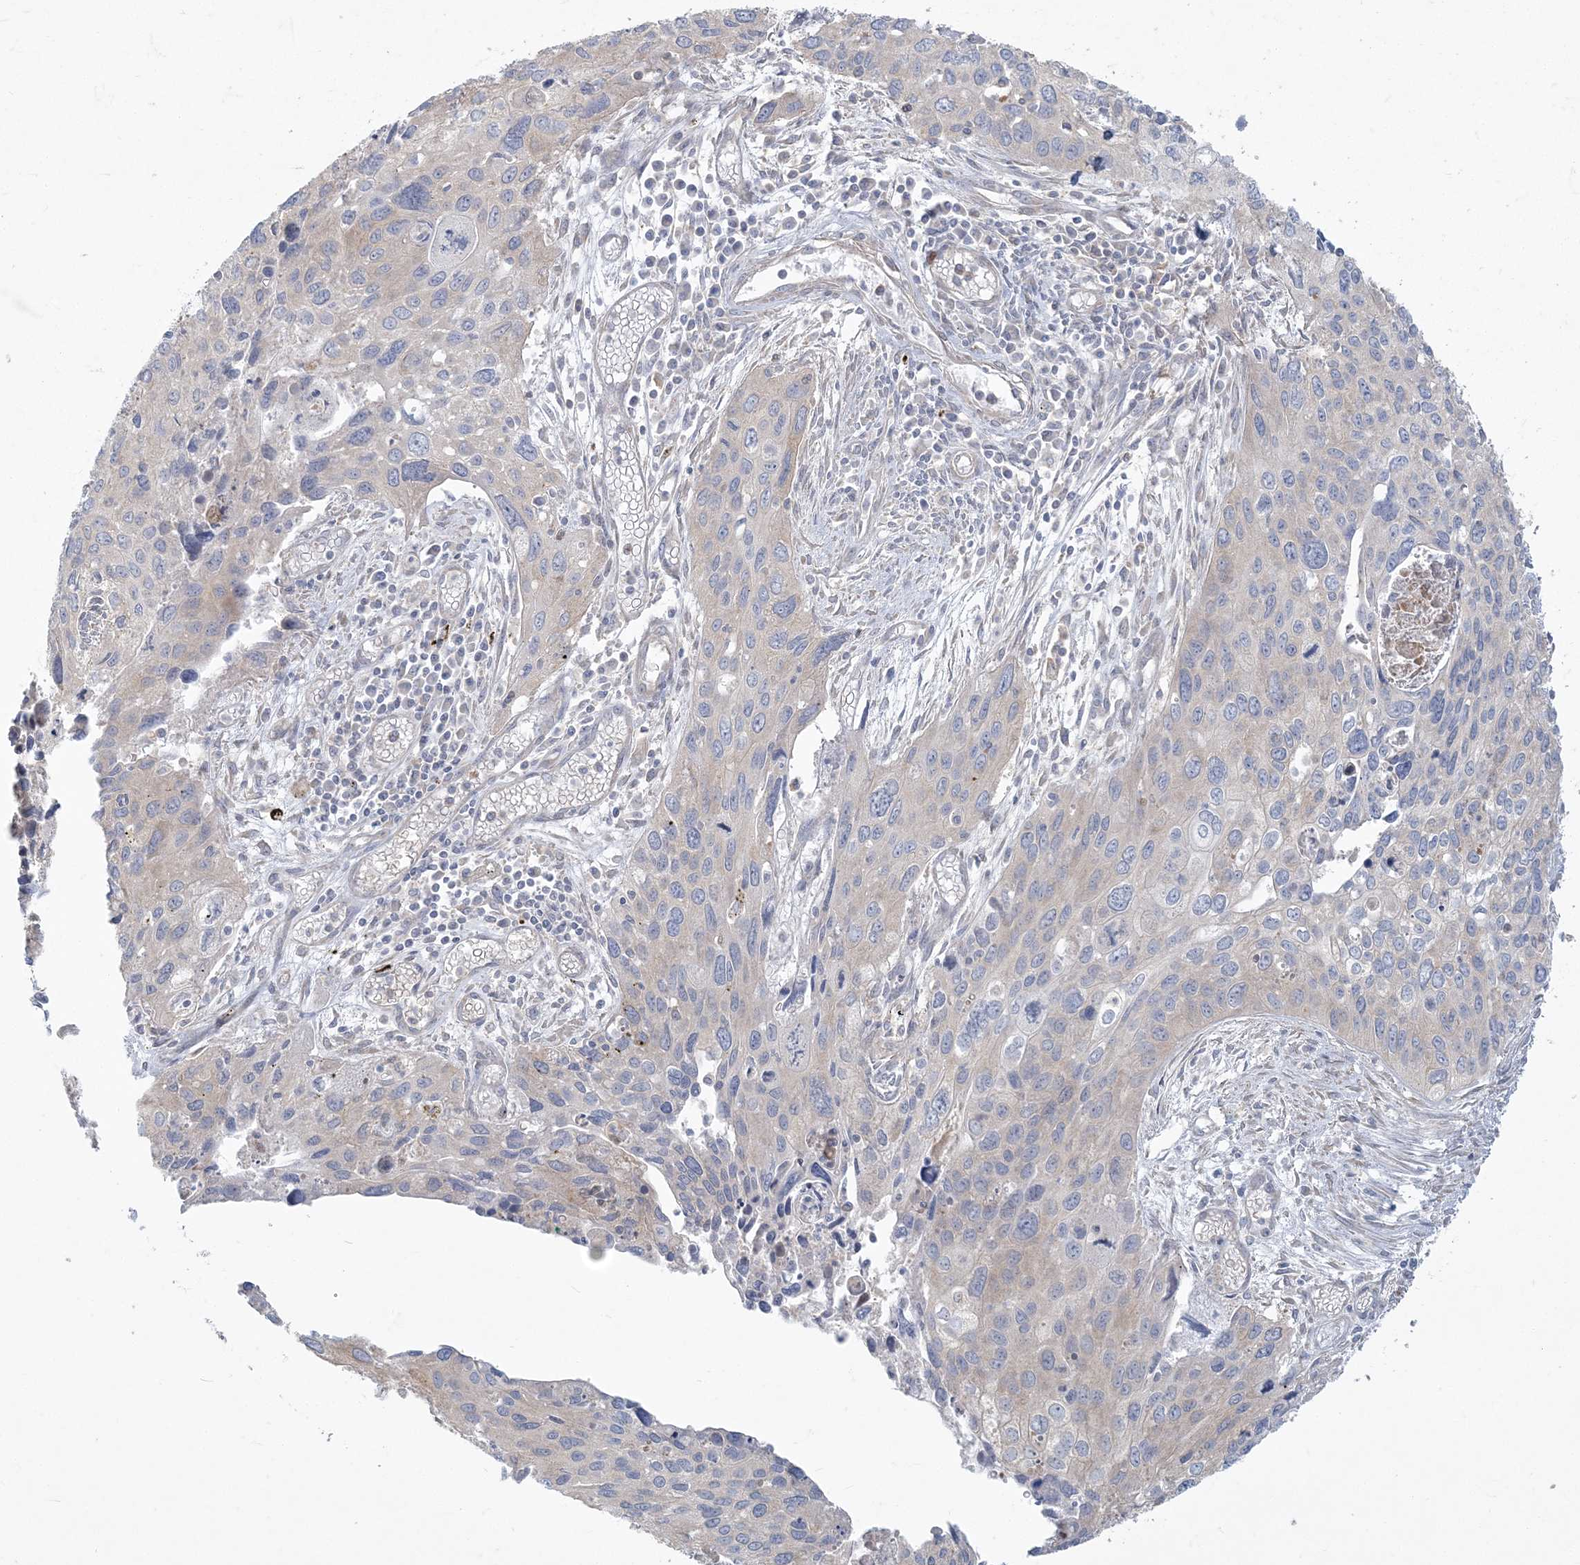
{"staining": {"intensity": "negative", "quantity": "none", "location": "none"}, "tissue": "cervical cancer", "cell_type": "Tumor cells", "image_type": "cancer", "snomed": [{"axis": "morphology", "description": "Squamous cell carcinoma, NOS"}, {"axis": "topography", "description": "Cervix"}], "caption": "DAB immunohistochemical staining of cervical cancer (squamous cell carcinoma) displays no significant staining in tumor cells.", "gene": "ZC3H6", "patient": {"sex": "female", "age": 55}}